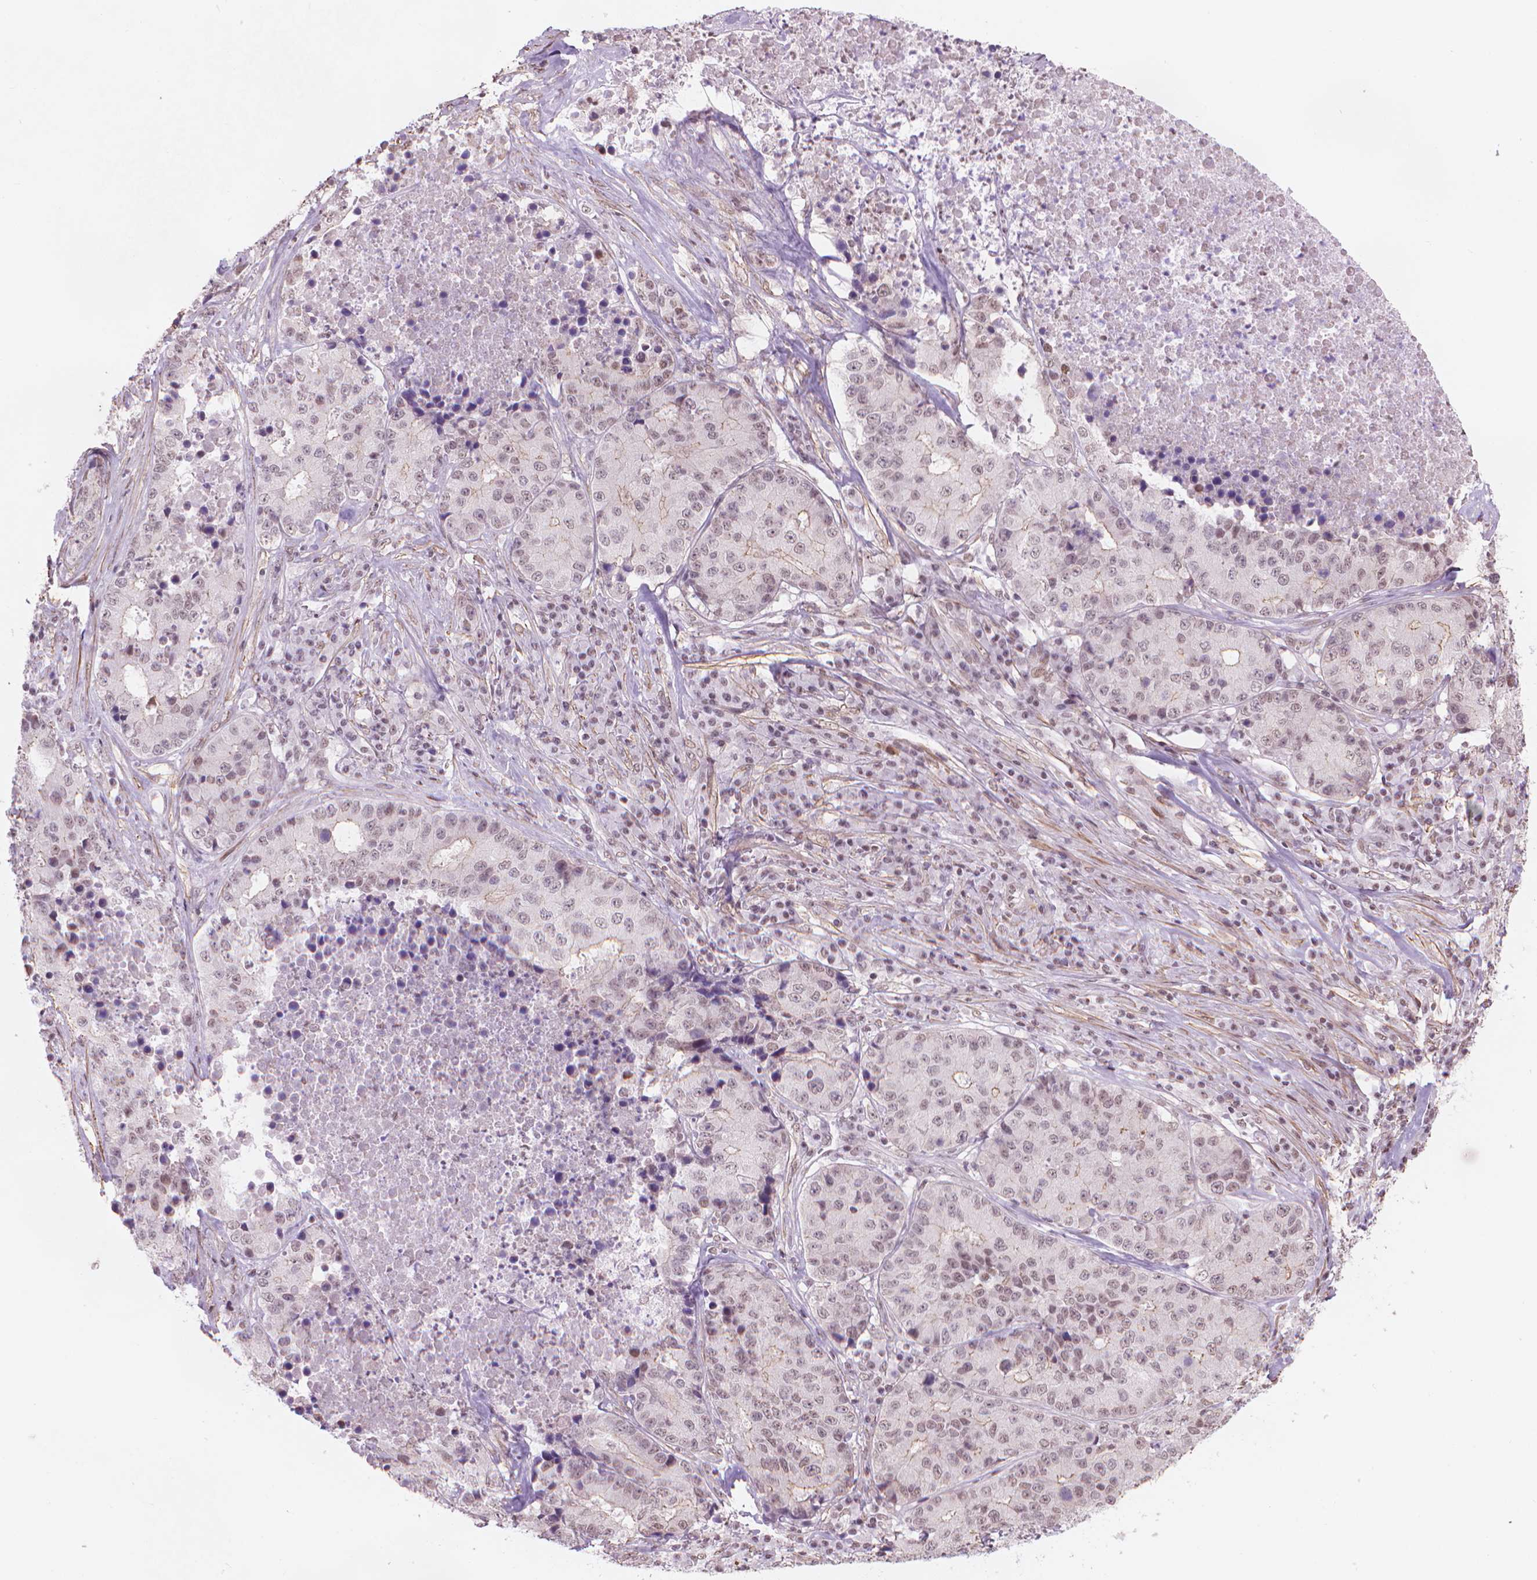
{"staining": {"intensity": "weak", "quantity": "<25%", "location": "cytoplasmic/membranous,nuclear"}, "tissue": "stomach cancer", "cell_type": "Tumor cells", "image_type": "cancer", "snomed": [{"axis": "morphology", "description": "Adenocarcinoma, NOS"}, {"axis": "topography", "description": "Stomach"}], "caption": "This is an immunohistochemistry image of adenocarcinoma (stomach). There is no expression in tumor cells.", "gene": "HOXD4", "patient": {"sex": "male", "age": 71}}